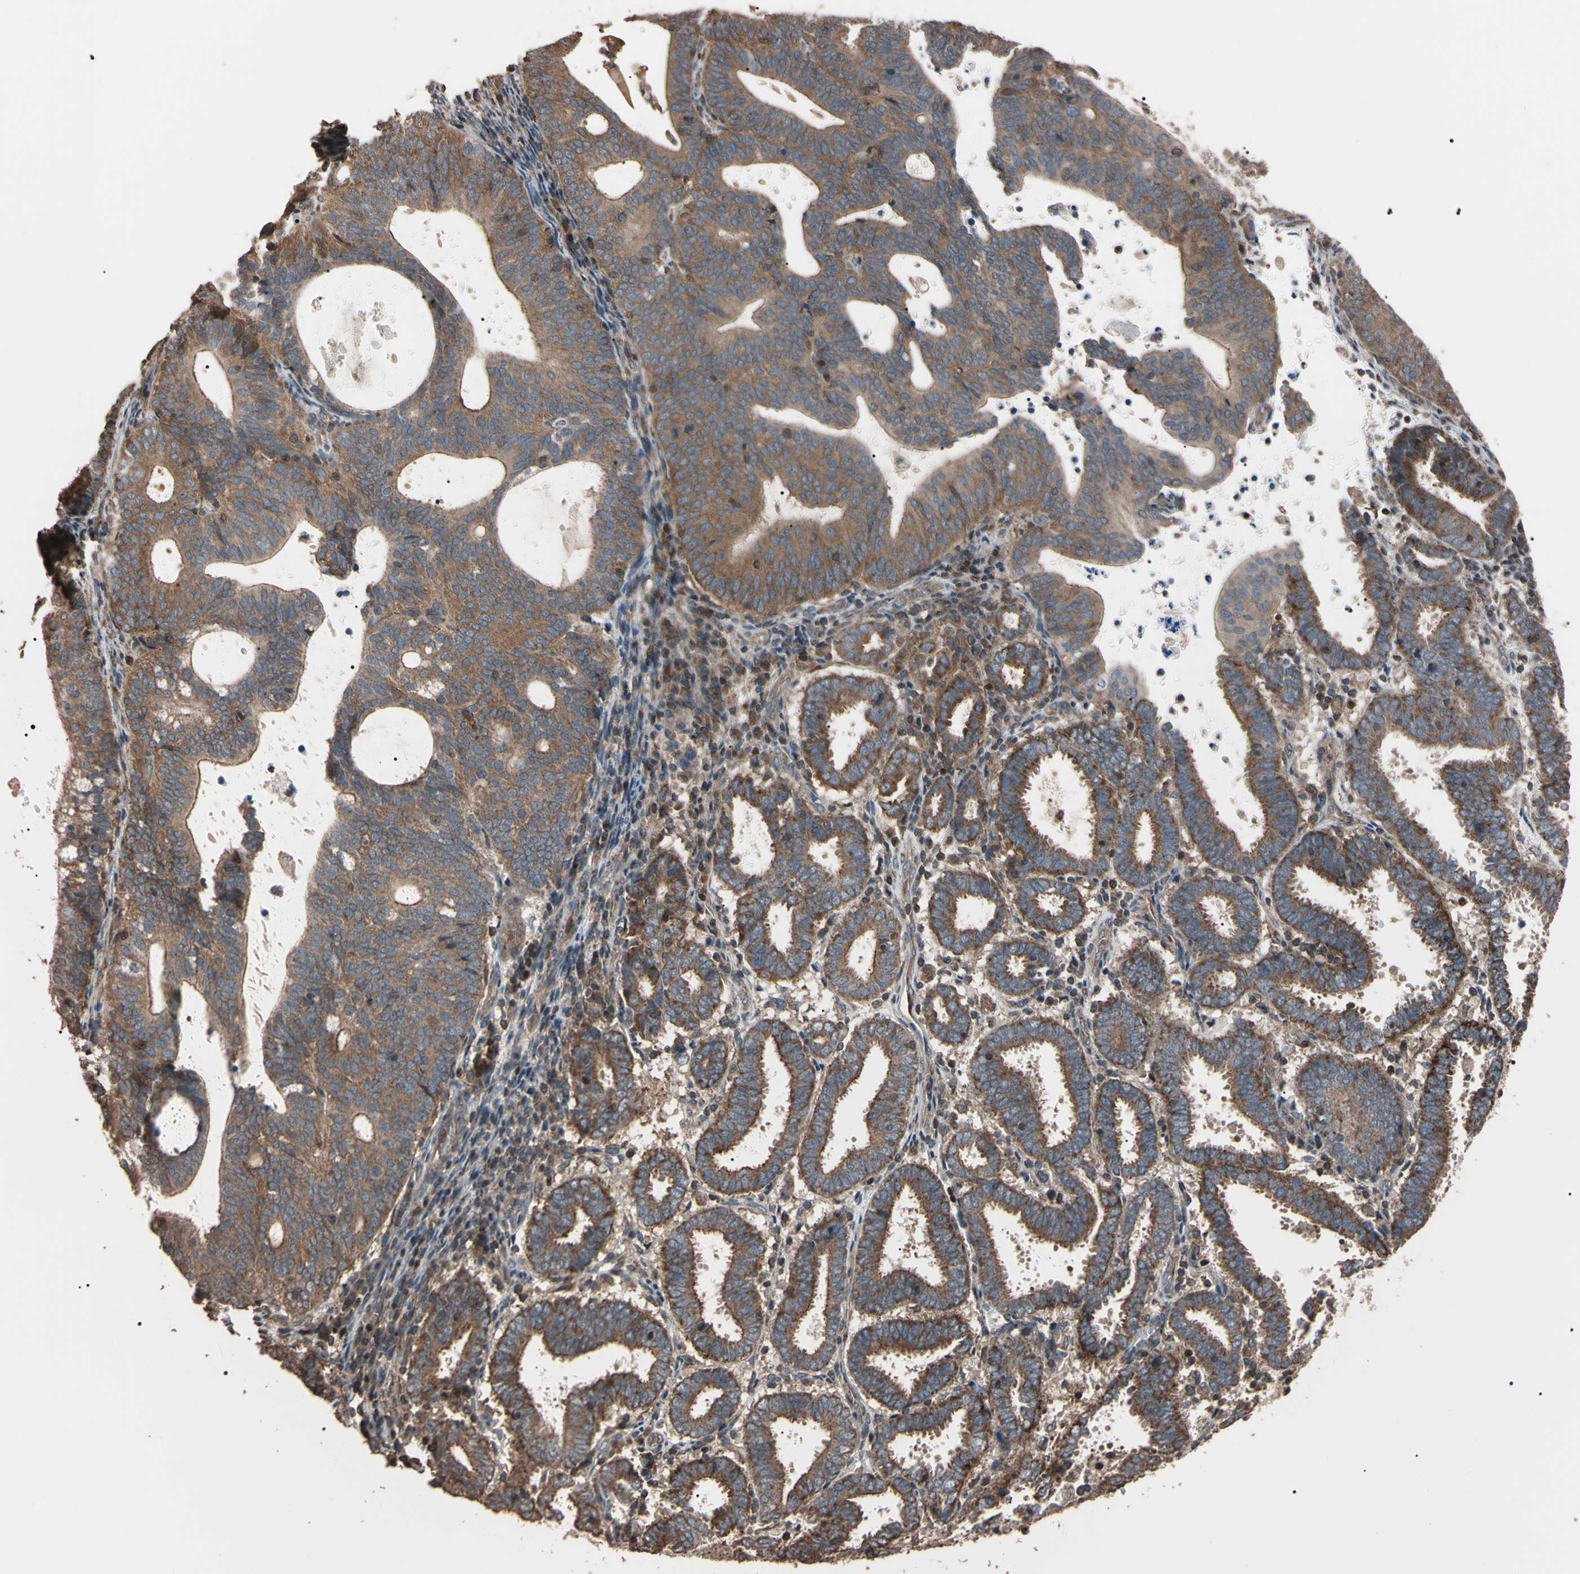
{"staining": {"intensity": "moderate", "quantity": ">75%", "location": "cytoplasmic/membranous"}, "tissue": "endometrial cancer", "cell_type": "Tumor cells", "image_type": "cancer", "snomed": [{"axis": "morphology", "description": "Adenocarcinoma, NOS"}, {"axis": "topography", "description": "Uterus"}], "caption": "Tumor cells display moderate cytoplasmic/membranous positivity in about >75% of cells in adenocarcinoma (endometrial). The protein is stained brown, and the nuclei are stained in blue (DAB IHC with brightfield microscopy, high magnification).", "gene": "TNFRSF1A", "patient": {"sex": "female", "age": 83}}